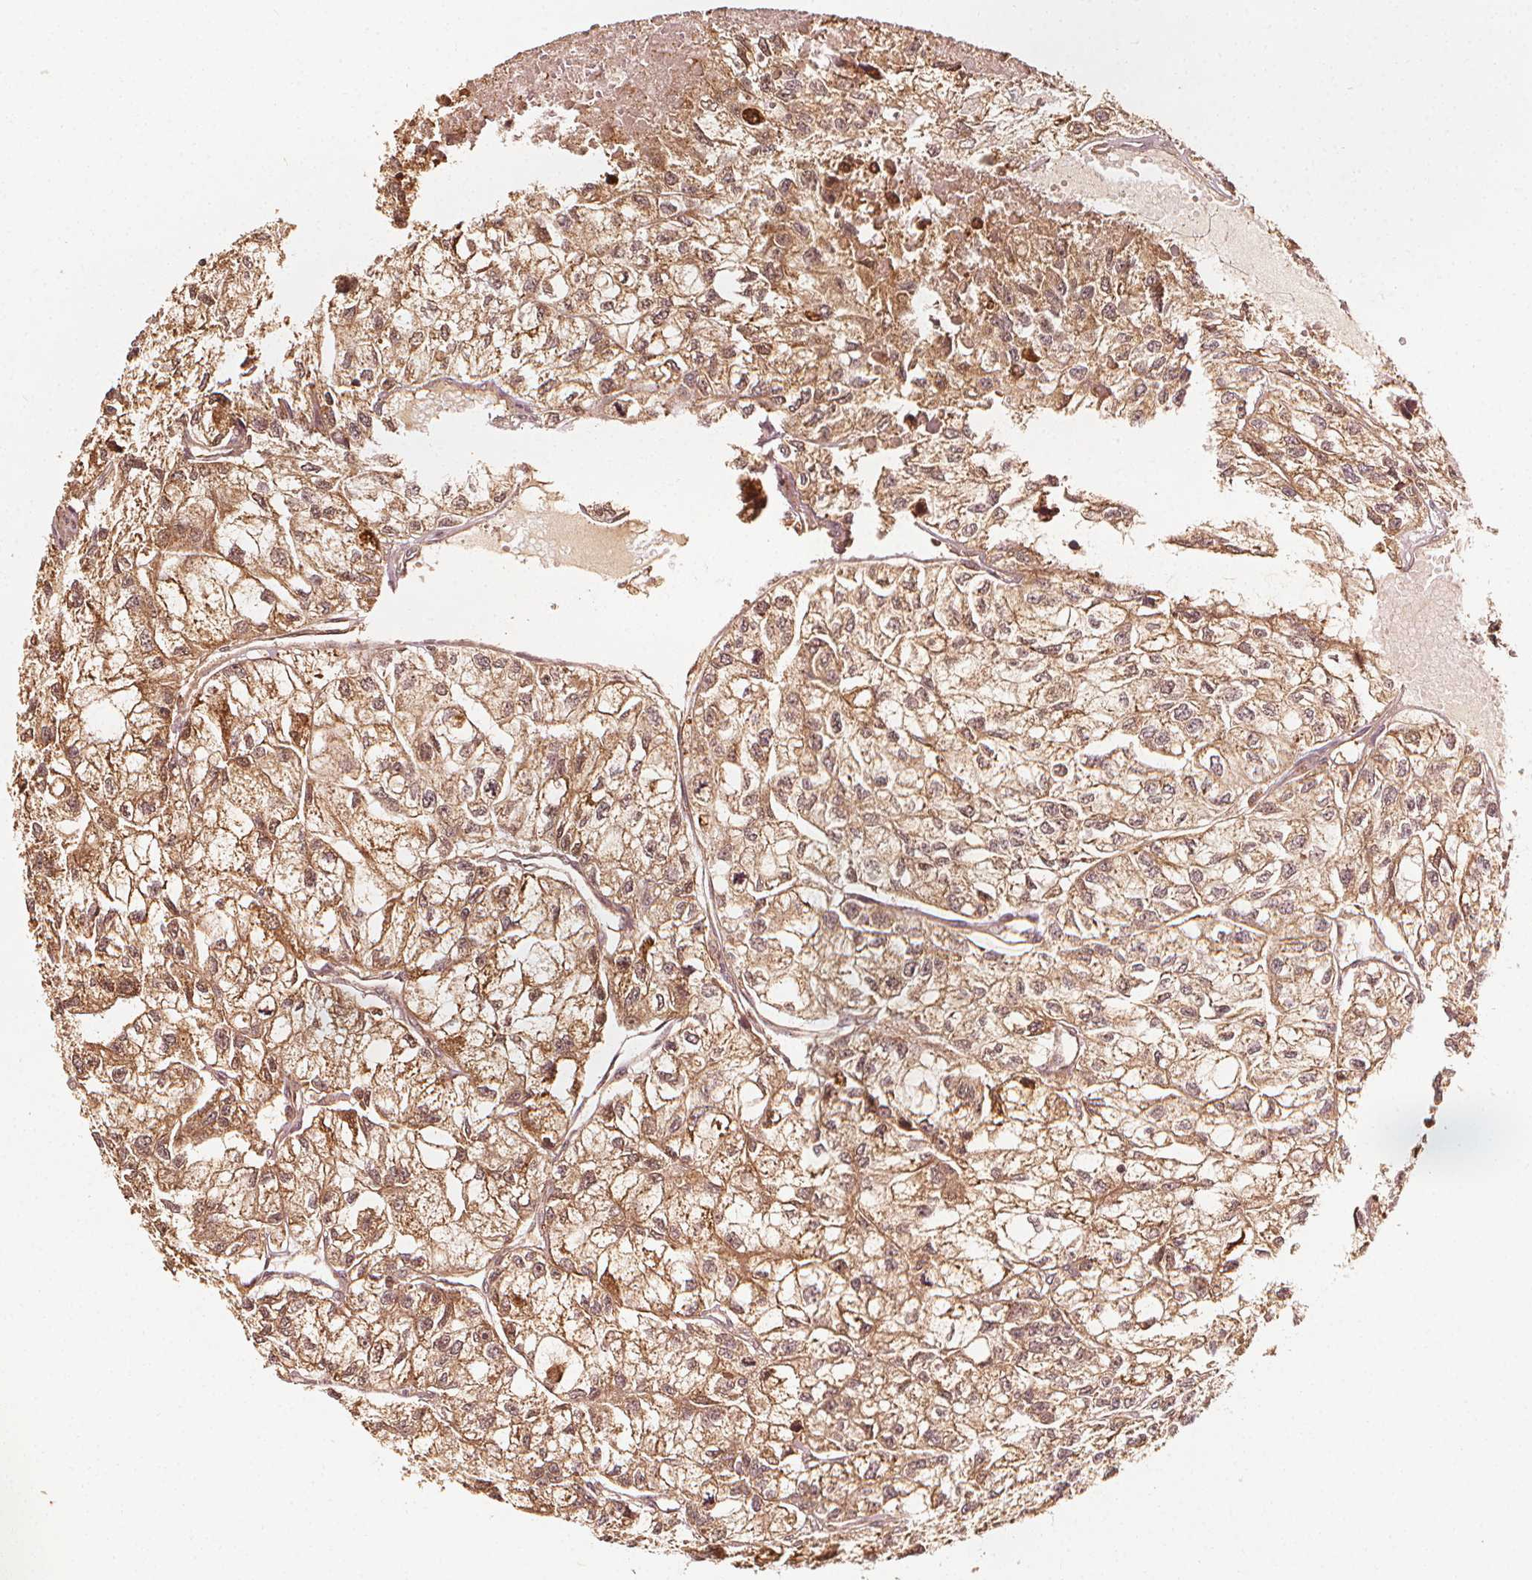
{"staining": {"intensity": "moderate", "quantity": ">75%", "location": "cytoplasmic/membranous,nuclear"}, "tissue": "renal cancer", "cell_type": "Tumor cells", "image_type": "cancer", "snomed": [{"axis": "morphology", "description": "Adenocarcinoma, NOS"}, {"axis": "topography", "description": "Kidney"}], "caption": "Brown immunohistochemical staining in renal cancer displays moderate cytoplasmic/membranous and nuclear expression in about >75% of tumor cells. (brown staining indicates protein expression, while blue staining denotes nuclei).", "gene": "NPC1", "patient": {"sex": "male", "age": 56}}